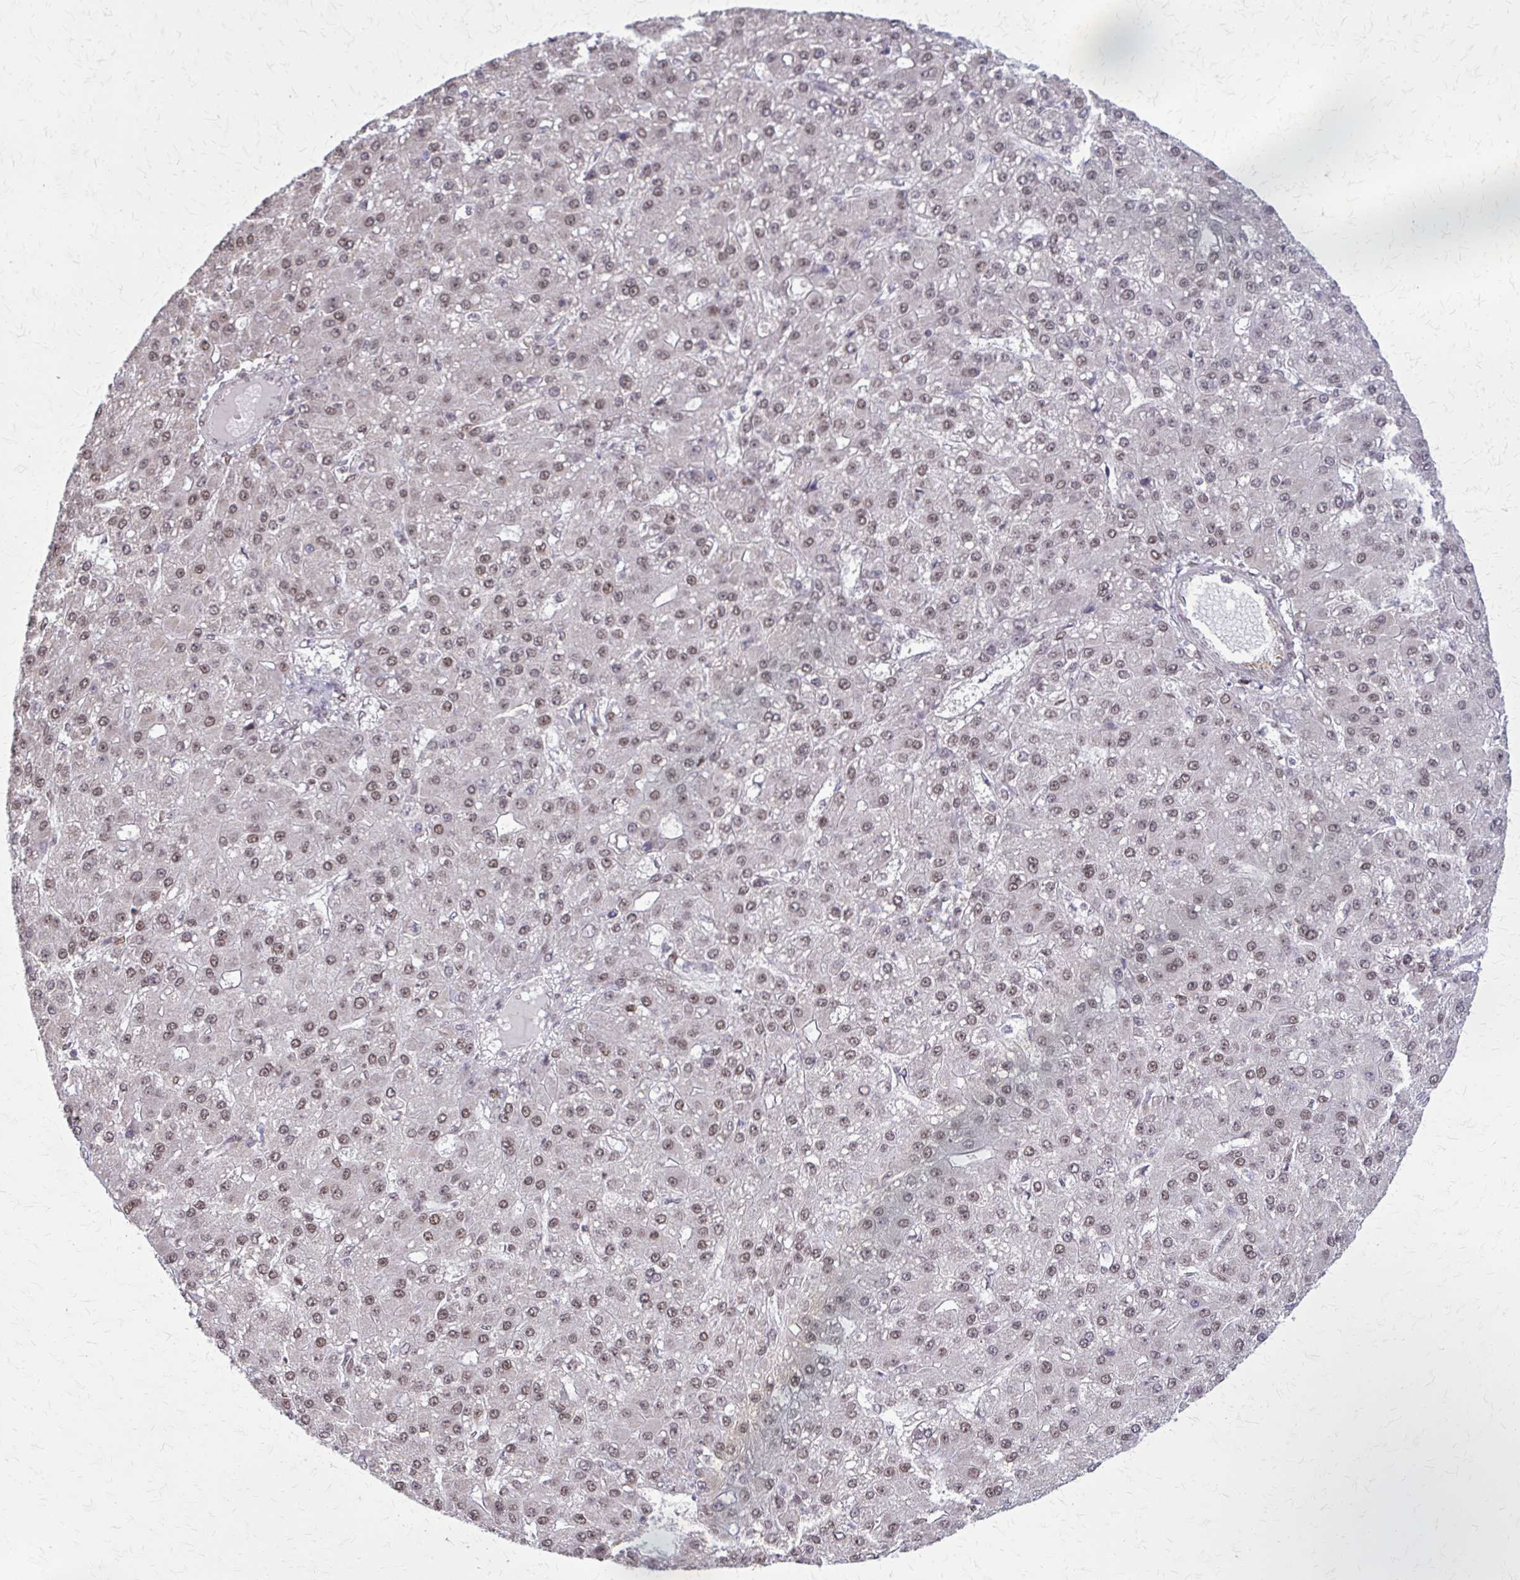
{"staining": {"intensity": "weak", "quantity": ">75%", "location": "nuclear"}, "tissue": "liver cancer", "cell_type": "Tumor cells", "image_type": "cancer", "snomed": [{"axis": "morphology", "description": "Carcinoma, Hepatocellular, NOS"}, {"axis": "topography", "description": "Liver"}], "caption": "Tumor cells demonstrate low levels of weak nuclear staining in about >75% of cells in human hepatocellular carcinoma (liver).", "gene": "TTF1", "patient": {"sex": "male", "age": 67}}